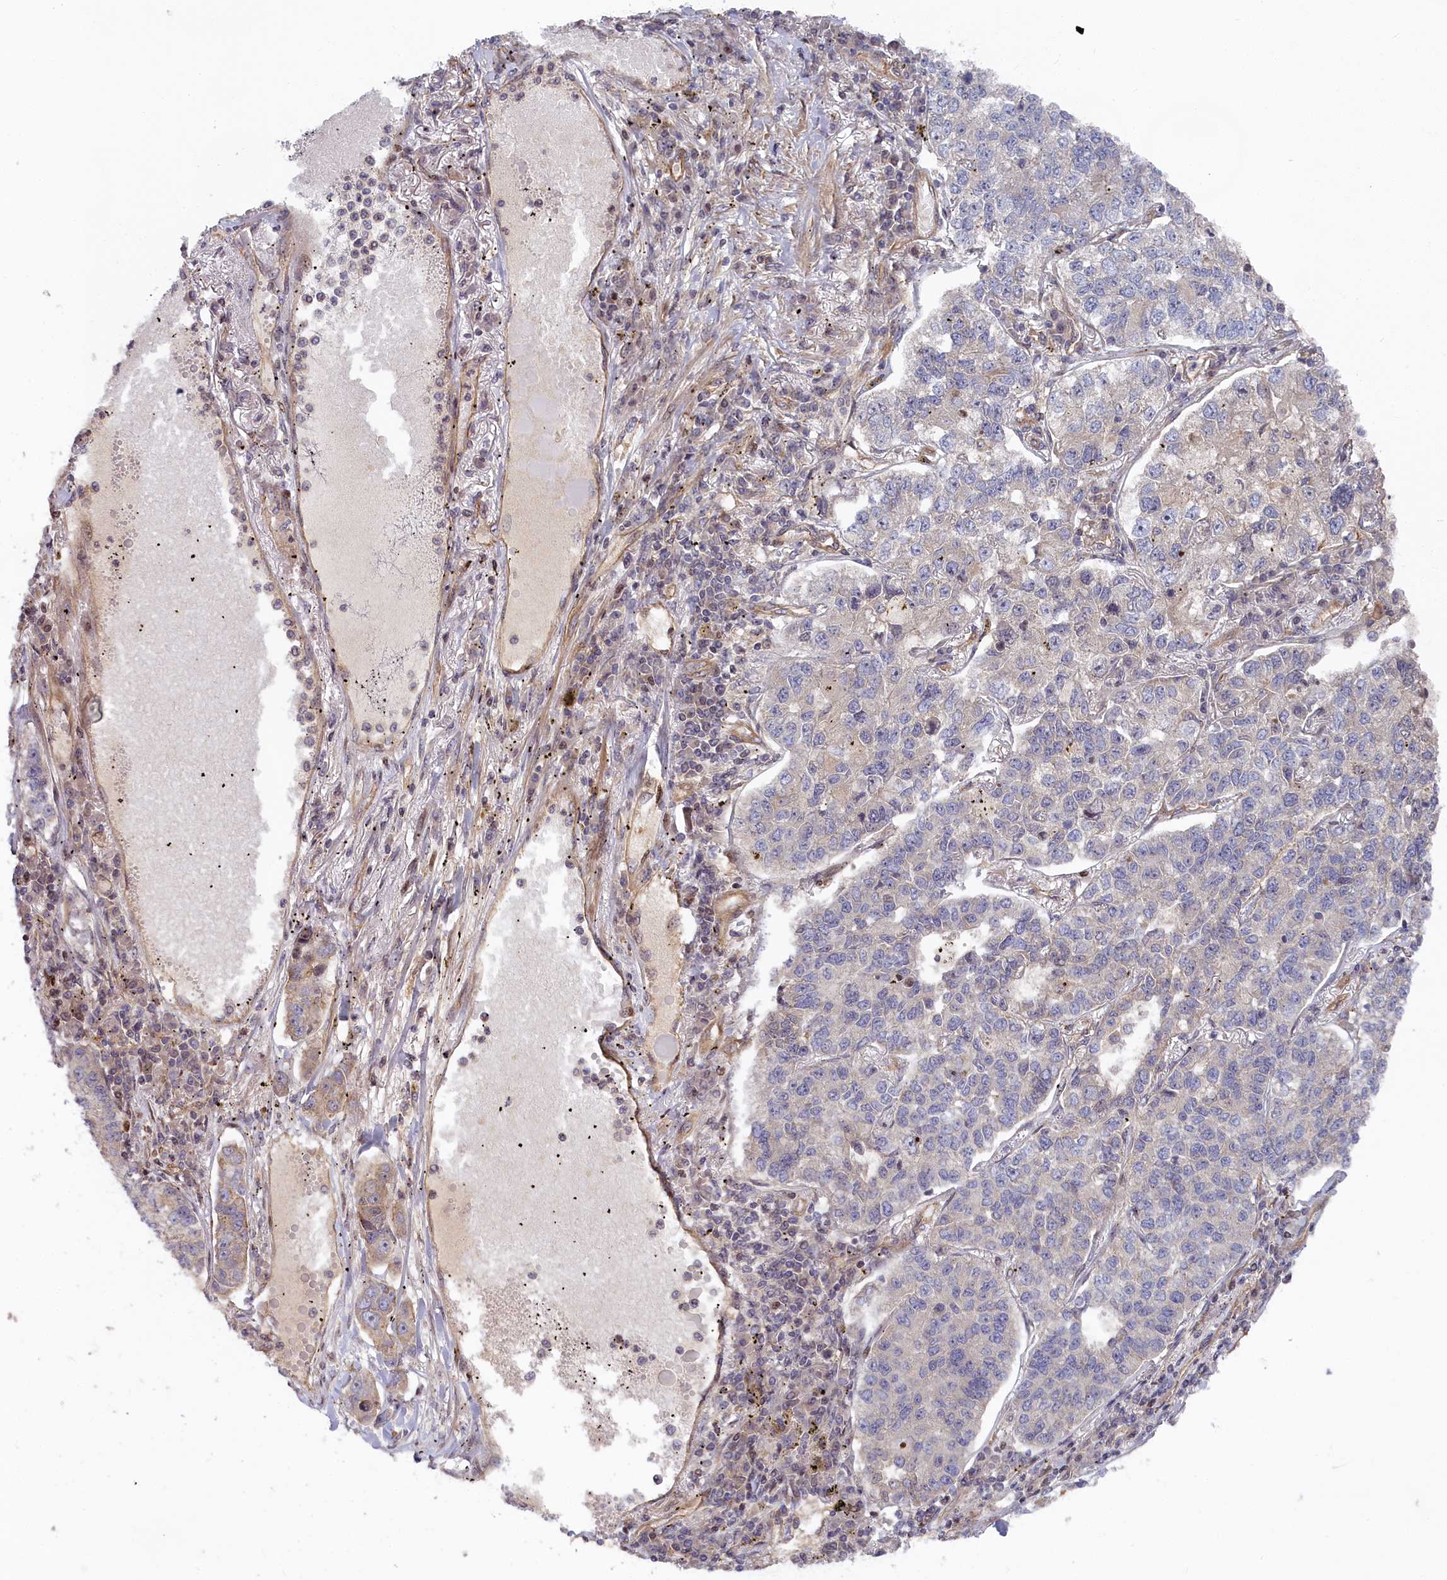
{"staining": {"intensity": "negative", "quantity": "none", "location": "none"}, "tissue": "lung cancer", "cell_type": "Tumor cells", "image_type": "cancer", "snomed": [{"axis": "morphology", "description": "Adenocarcinoma, NOS"}, {"axis": "topography", "description": "Lung"}], "caption": "Immunohistochemistry photomicrograph of human lung cancer (adenocarcinoma) stained for a protein (brown), which exhibits no expression in tumor cells. The staining is performed using DAB brown chromogen with nuclei counter-stained in using hematoxylin.", "gene": "CEP44", "patient": {"sex": "male", "age": 49}}